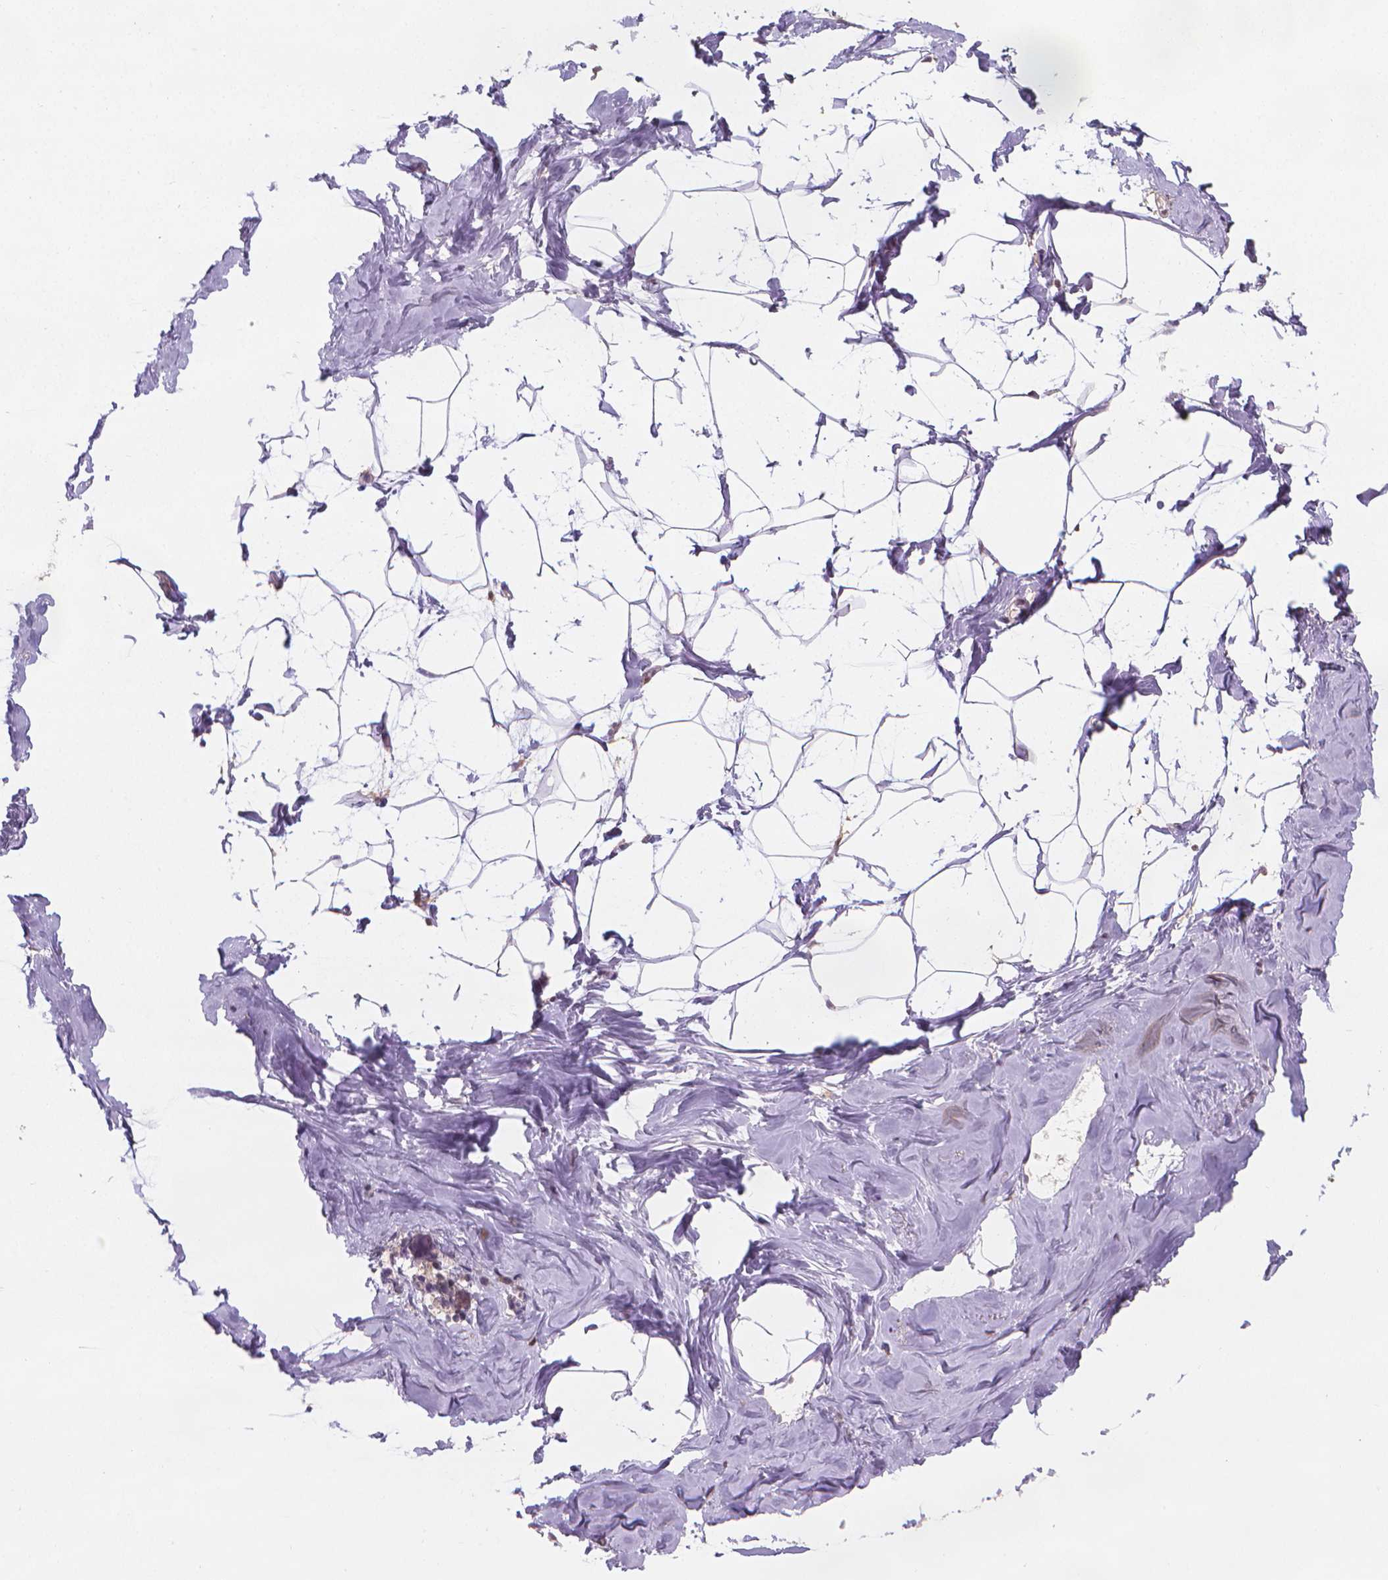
{"staining": {"intensity": "negative", "quantity": "none", "location": "none"}, "tissue": "breast", "cell_type": "Adipocytes", "image_type": "normal", "snomed": [{"axis": "morphology", "description": "Normal tissue, NOS"}, {"axis": "topography", "description": "Breast"}], "caption": "An immunohistochemistry histopathology image of benign breast is shown. There is no staining in adipocytes of breast.", "gene": "TNFAIP2", "patient": {"sex": "female", "age": 32}}